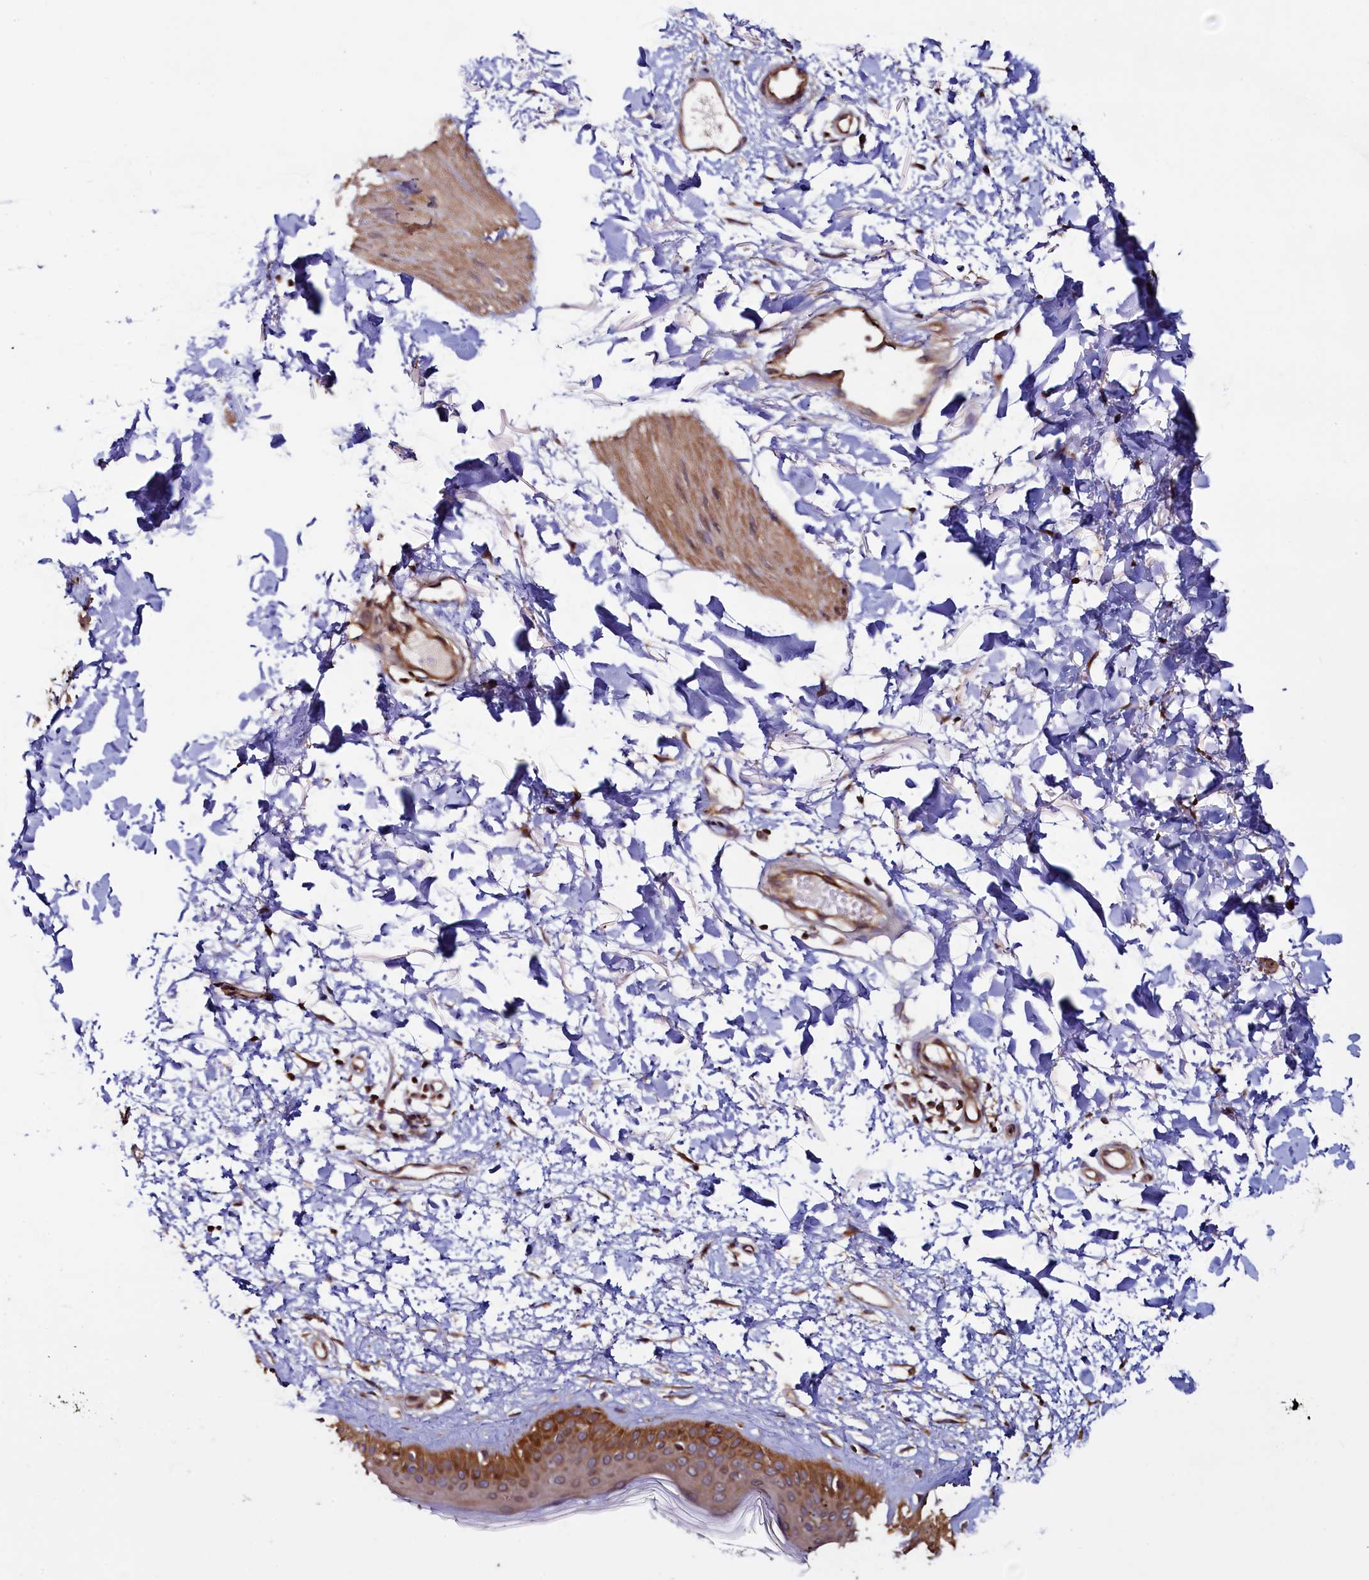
{"staining": {"intensity": "moderate", "quantity": ">75%", "location": "cytoplasmic/membranous"}, "tissue": "skin", "cell_type": "Fibroblasts", "image_type": "normal", "snomed": [{"axis": "morphology", "description": "Normal tissue, NOS"}, {"axis": "topography", "description": "Skin"}], "caption": "Immunohistochemistry (IHC) (DAB (3,3'-diaminobenzidine)) staining of unremarkable human skin demonstrates moderate cytoplasmic/membranous protein positivity in approximately >75% of fibroblasts.", "gene": "RBFA", "patient": {"sex": "female", "age": 58}}